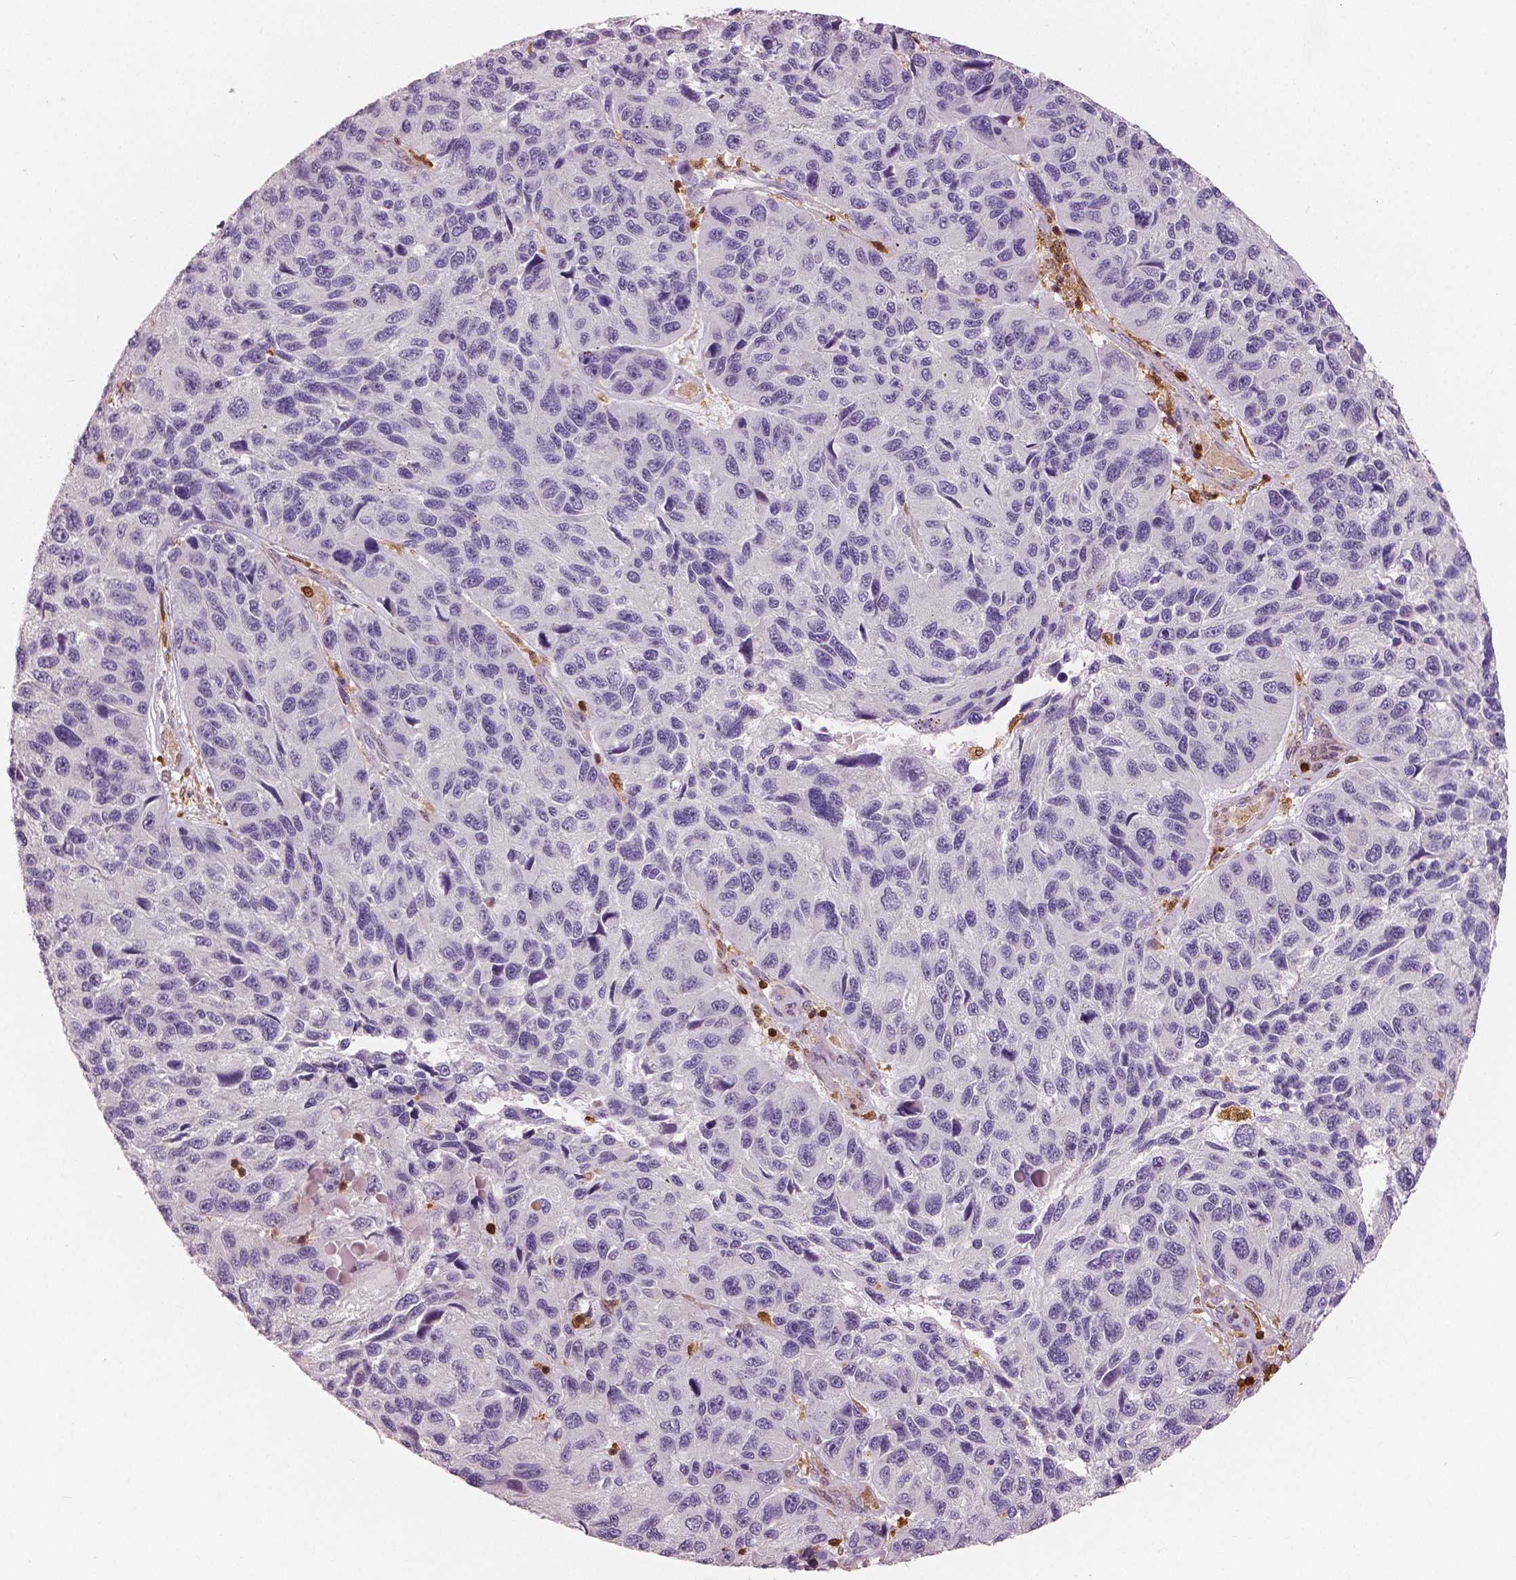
{"staining": {"intensity": "negative", "quantity": "none", "location": "none"}, "tissue": "melanoma", "cell_type": "Tumor cells", "image_type": "cancer", "snomed": [{"axis": "morphology", "description": "Malignant melanoma, NOS"}, {"axis": "topography", "description": "Skin"}], "caption": "An image of malignant melanoma stained for a protein shows no brown staining in tumor cells.", "gene": "S100A4", "patient": {"sex": "male", "age": 53}}